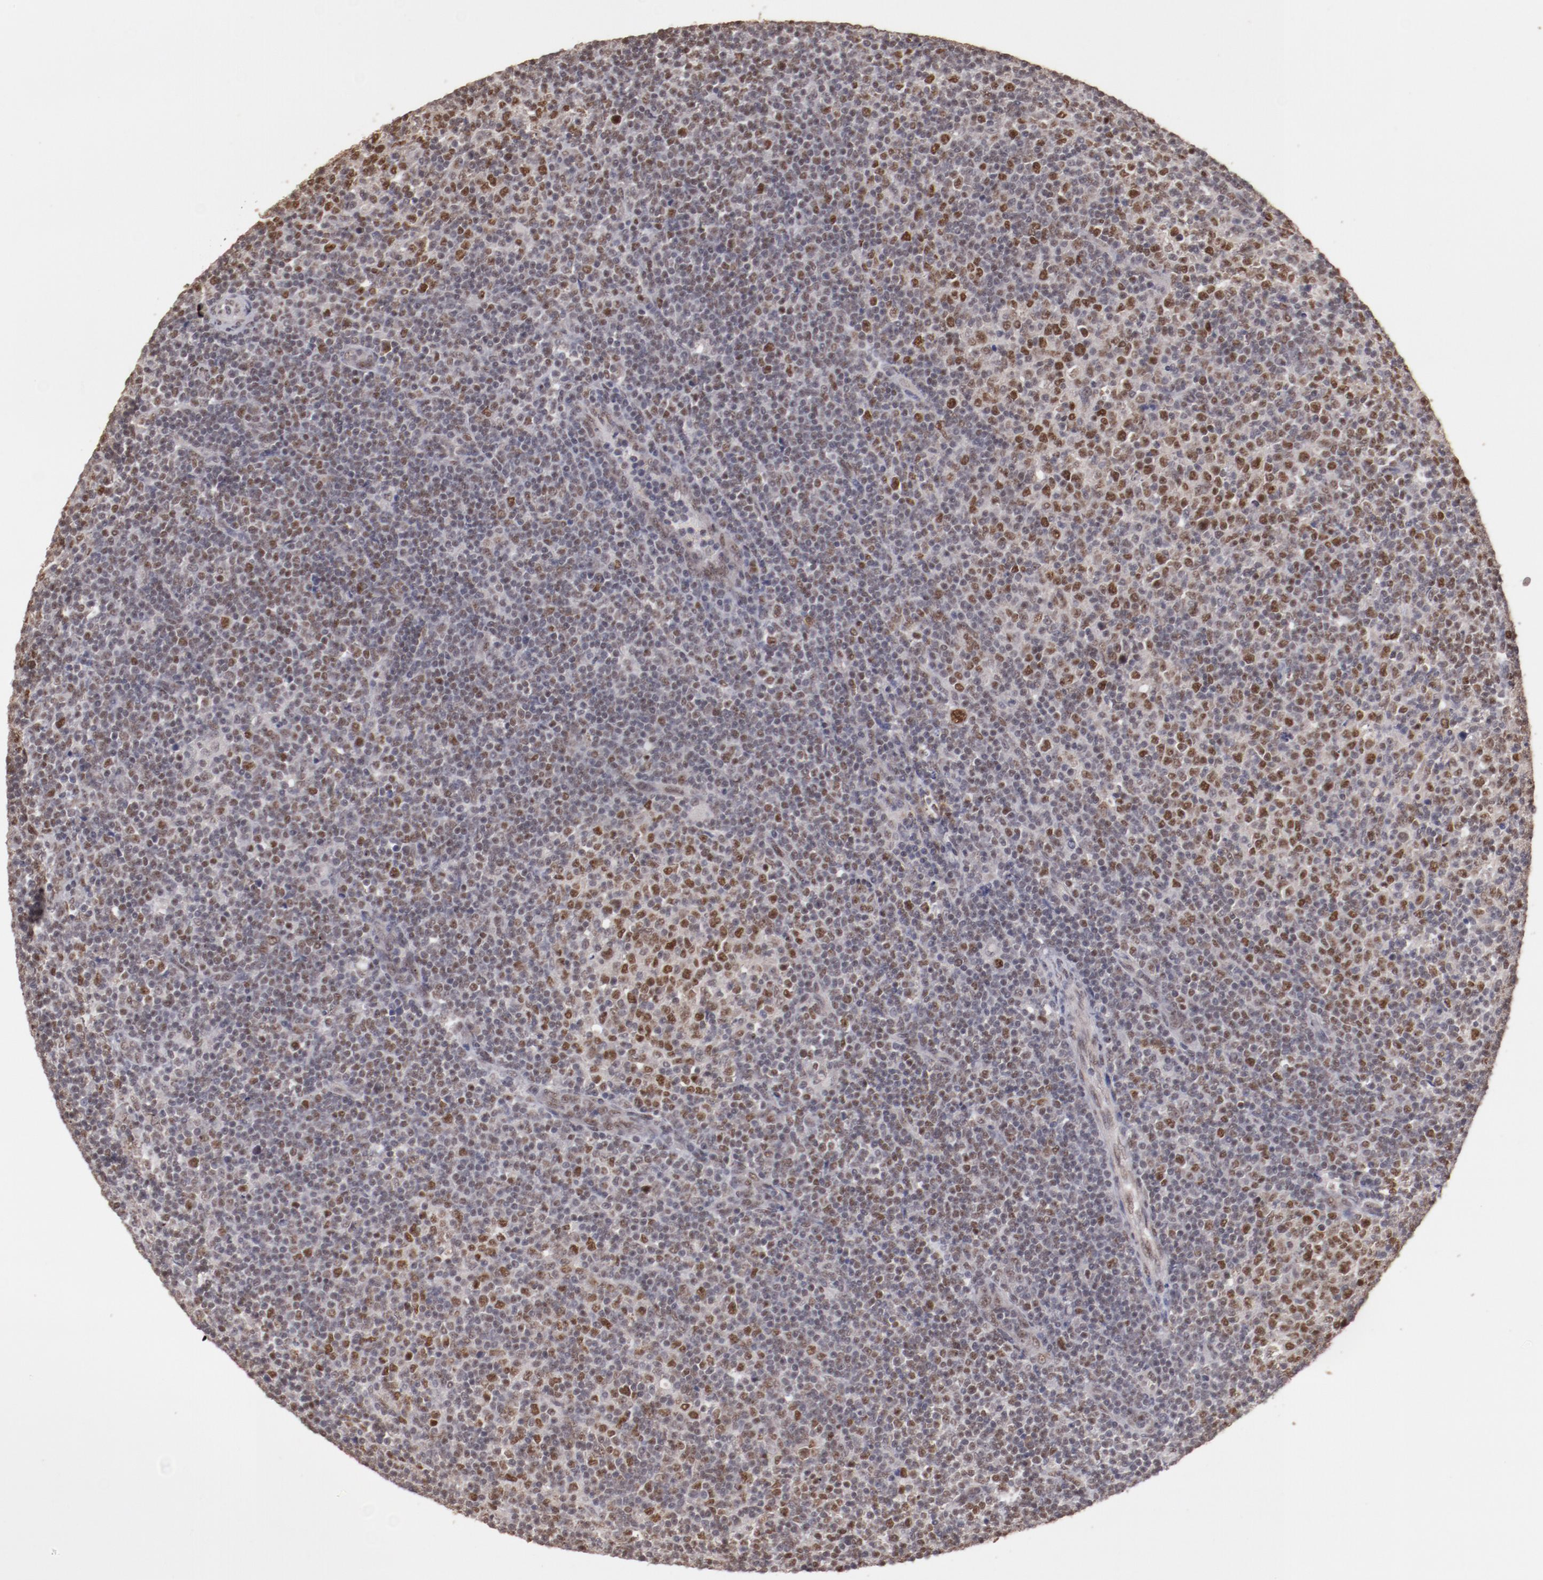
{"staining": {"intensity": "strong", "quantity": "<25%", "location": "nuclear"}, "tissue": "lymphoma", "cell_type": "Tumor cells", "image_type": "cancer", "snomed": [{"axis": "morphology", "description": "Malignant lymphoma, non-Hodgkin's type, Low grade"}, {"axis": "topography", "description": "Lymph node"}], "caption": "Immunohistochemistry (IHC) photomicrograph of human lymphoma stained for a protein (brown), which shows medium levels of strong nuclear staining in about <25% of tumor cells.", "gene": "CLOCK", "patient": {"sex": "male", "age": 70}}